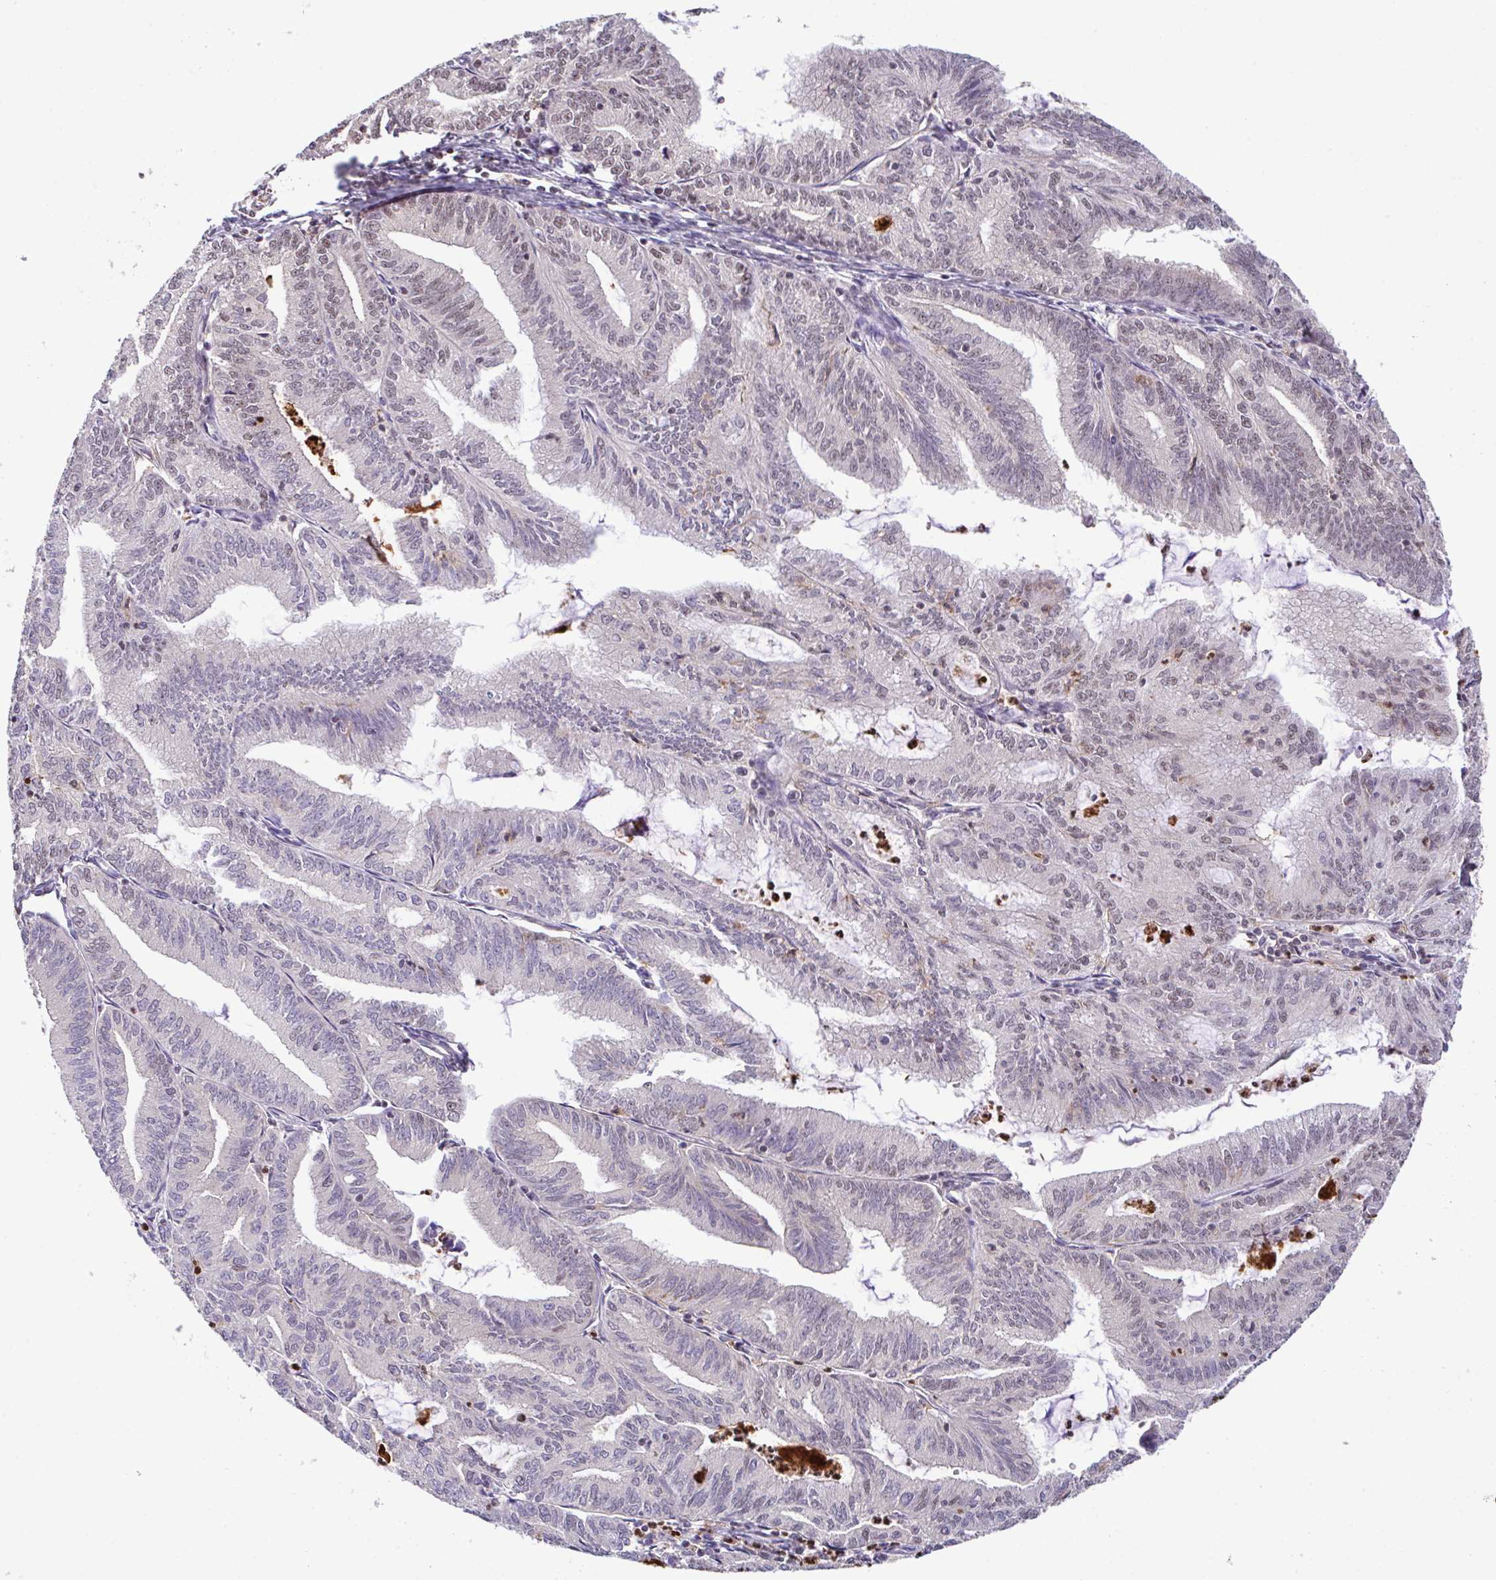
{"staining": {"intensity": "moderate", "quantity": "25%-75%", "location": "nuclear"}, "tissue": "endometrial cancer", "cell_type": "Tumor cells", "image_type": "cancer", "snomed": [{"axis": "morphology", "description": "Adenocarcinoma, NOS"}, {"axis": "topography", "description": "Endometrium"}], "caption": "This photomicrograph shows endometrial cancer (adenocarcinoma) stained with immunohistochemistry (IHC) to label a protein in brown. The nuclear of tumor cells show moderate positivity for the protein. Nuclei are counter-stained blue.", "gene": "OR6K3", "patient": {"sex": "female", "age": 70}}